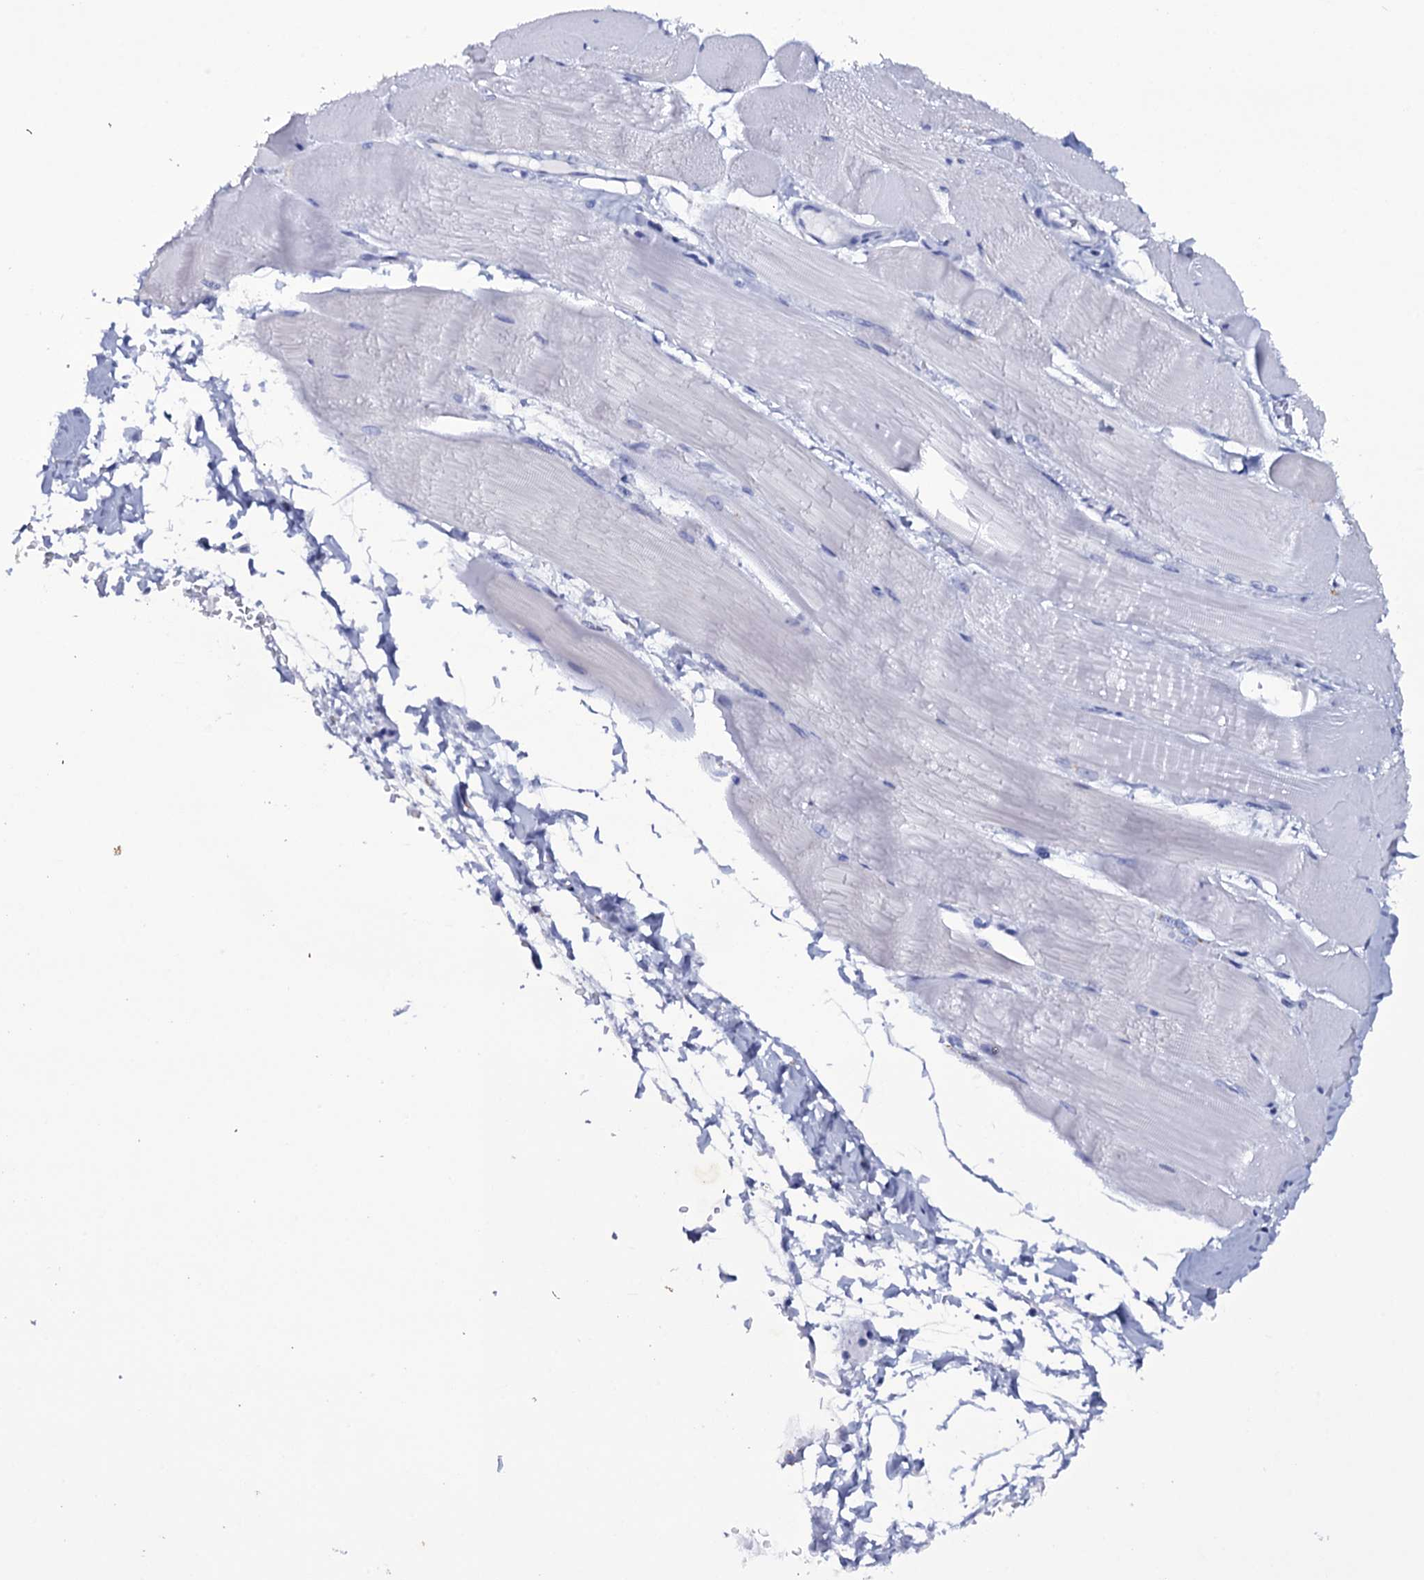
{"staining": {"intensity": "negative", "quantity": "none", "location": "none"}, "tissue": "skeletal muscle", "cell_type": "Myocytes", "image_type": "normal", "snomed": [{"axis": "morphology", "description": "Normal tissue, NOS"}, {"axis": "morphology", "description": "Basal cell carcinoma"}, {"axis": "topography", "description": "Skeletal muscle"}], "caption": "Immunohistochemistry of unremarkable human skeletal muscle exhibits no positivity in myocytes.", "gene": "ITPRID2", "patient": {"sex": "female", "age": 64}}